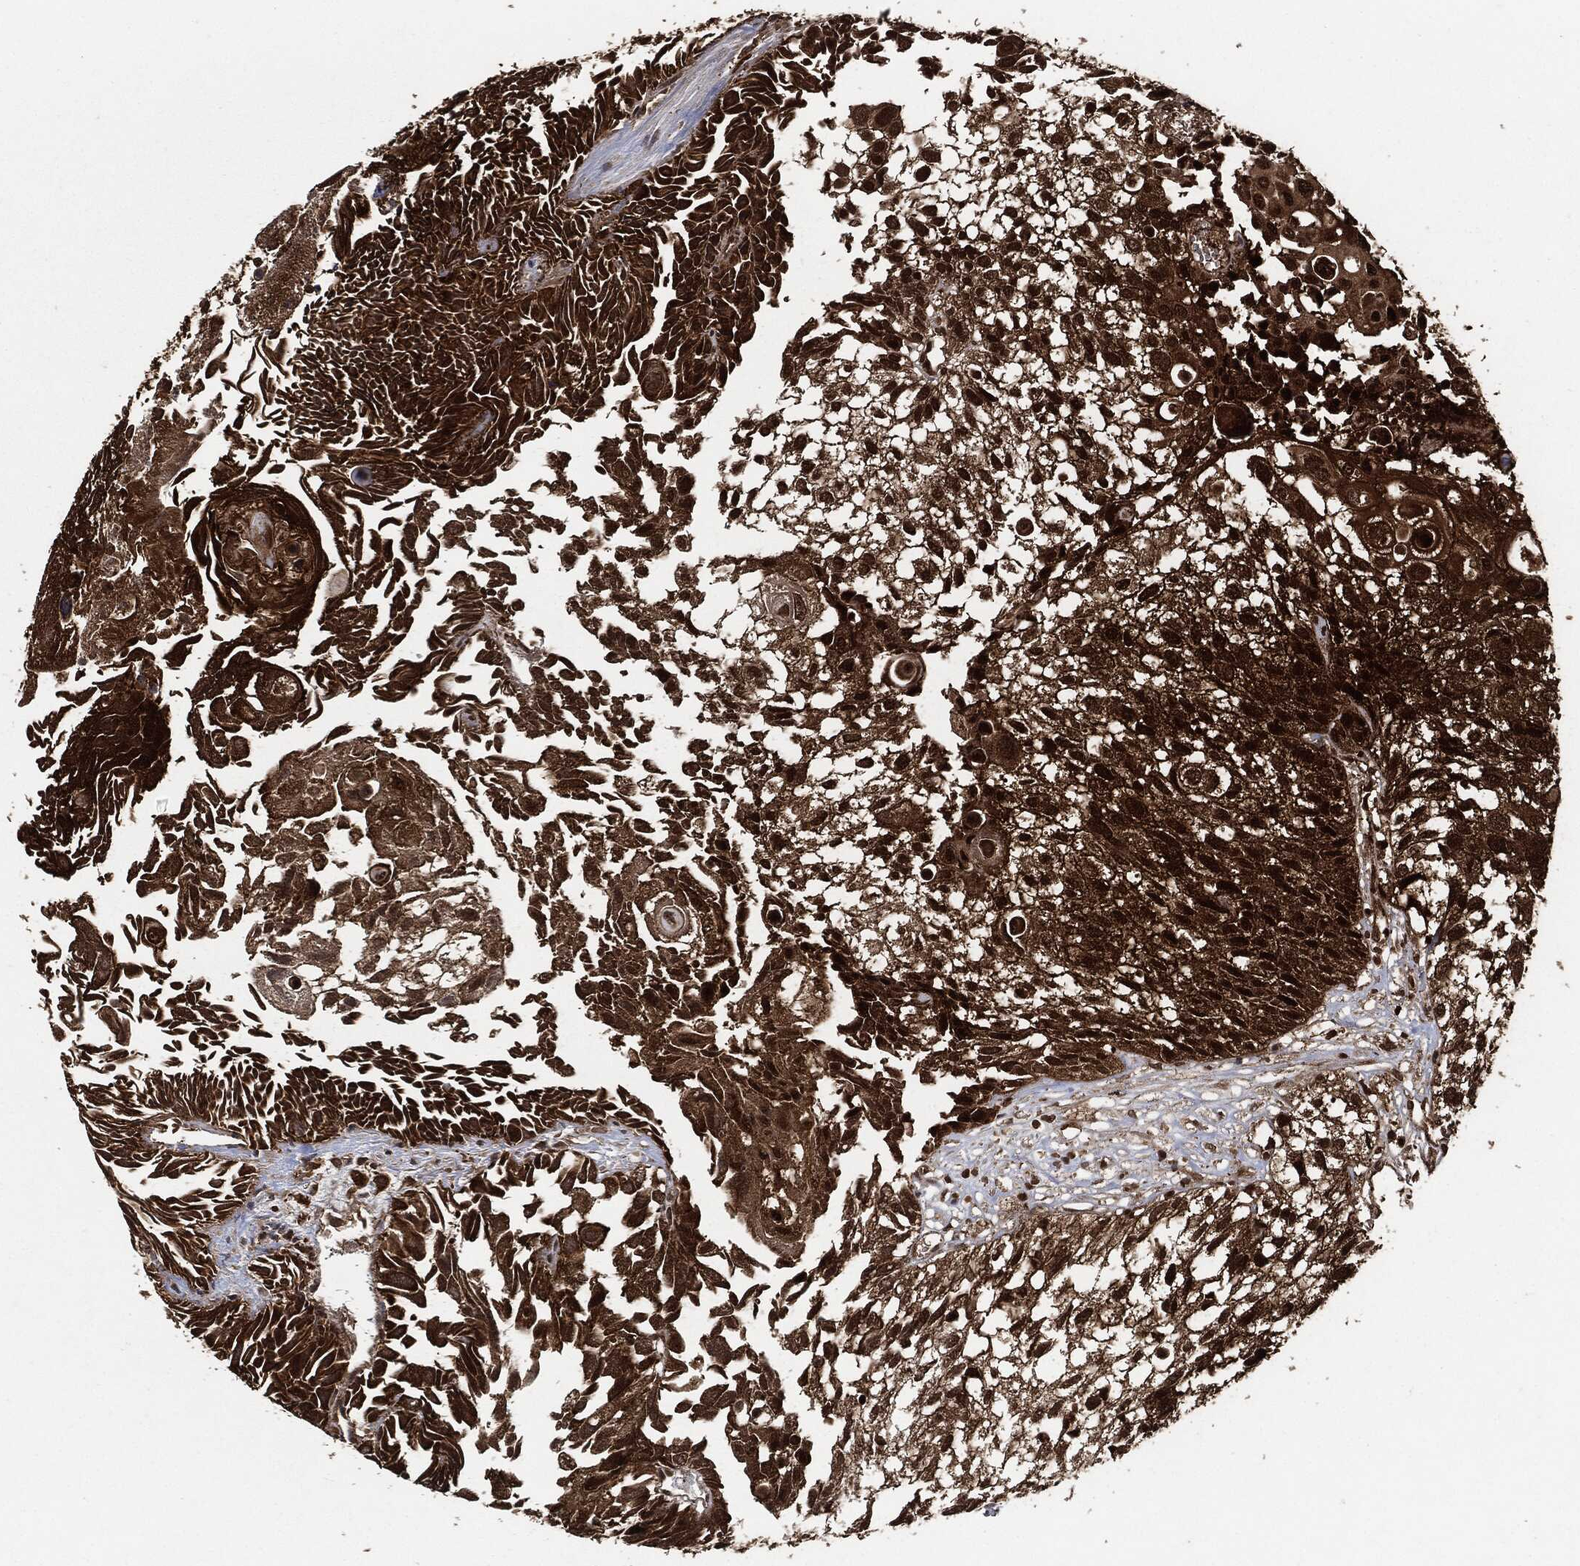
{"staining": {"intensity": "strong", "quantity": ">75%", "location": "cytoplasmic/membranous"}, "tissue": "urothelial cancer", "cell_type": "Tumor cells", "image_type": "cancer", "snomed": [{"axis": "morphology", "description": "Urothelial carcinoma, High grade"}, {"axis": "topography", "description": "Urinary bladder"}], "caption": "Protein staining of urothelial carcinoma (high-grade) tissue shows strong cytoplasmic/membranous staining in approximately >75% of tumor cells.", "gene": "YWHAB", "patient": {"sex": "female", "age": 79}}